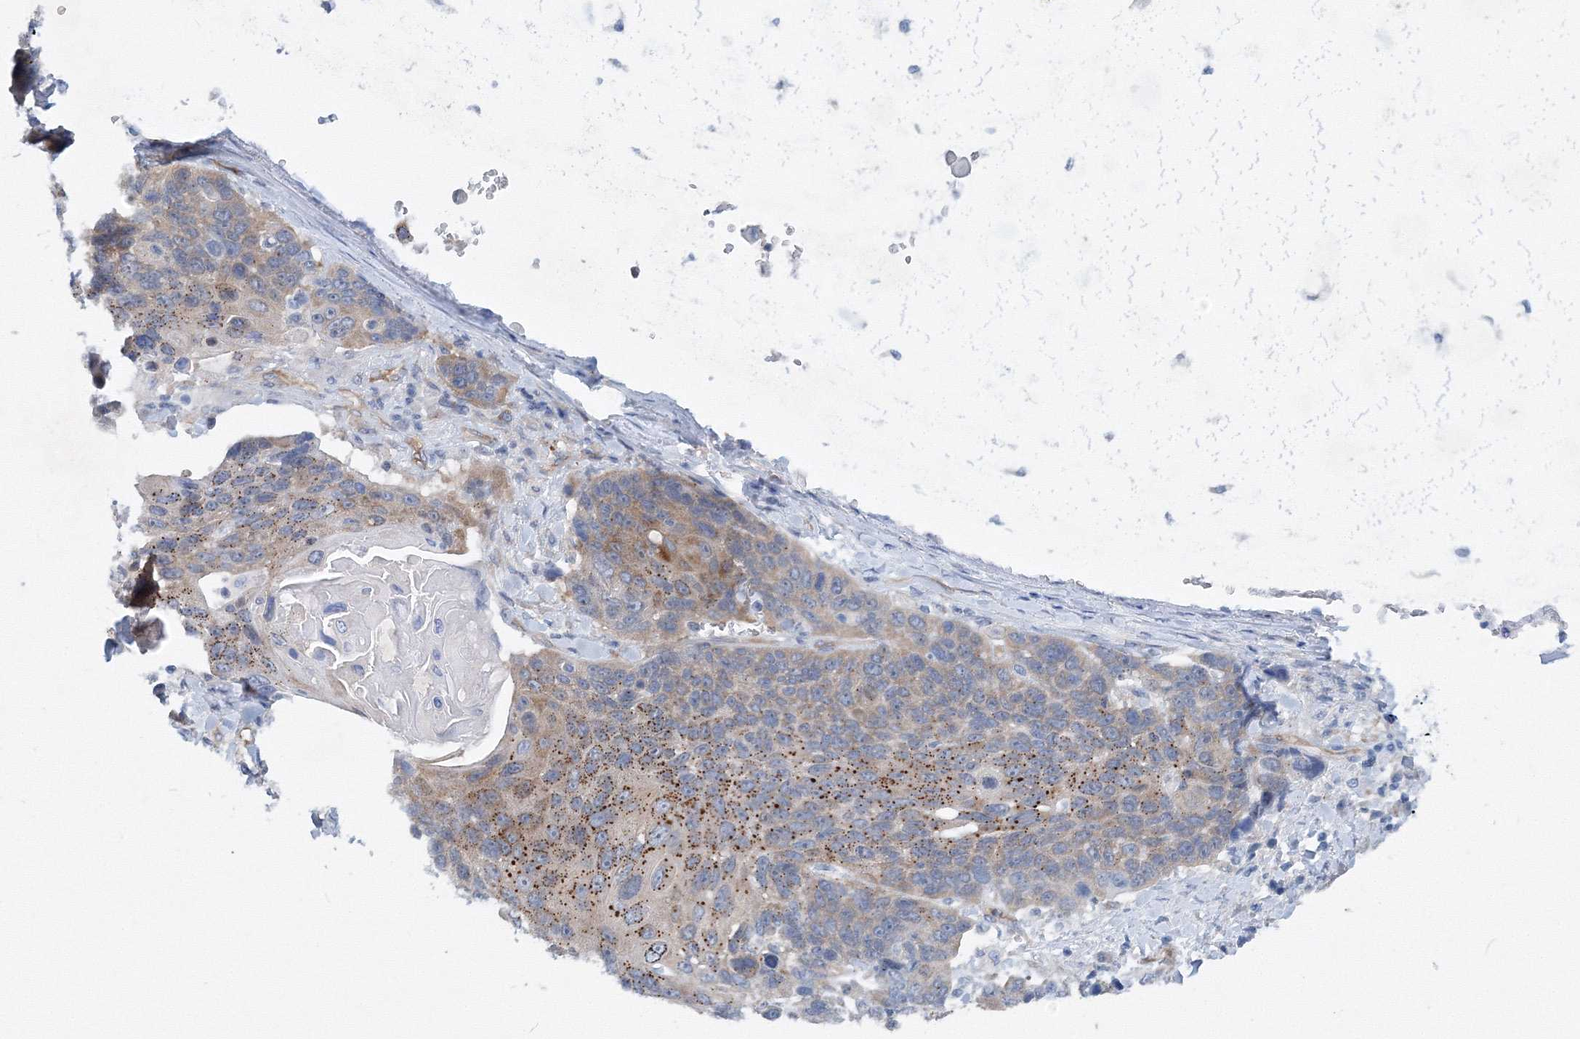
{"staining": {"intensity": "moderate", "quantity": "25%-75%", "location": "cytoplasmic/membranous"}, "tissue": "lung cancer", "cell_type": "Tumor cells", "image_type": "cancer", "snomed": [{"axis": "morphology", "description": "Squamous cell carcinoma, NOS"}, {"axis": "topography", "description": "Lung"}], "caption": "Tumor cells reveal medium levels of moderate cytoplasmic/membranous positivity in approximately 25%-75% of cells in squamous cell carcinoma (lung).", "gene": "TANC1", "patient": {"sex": "male", "age": 66}}